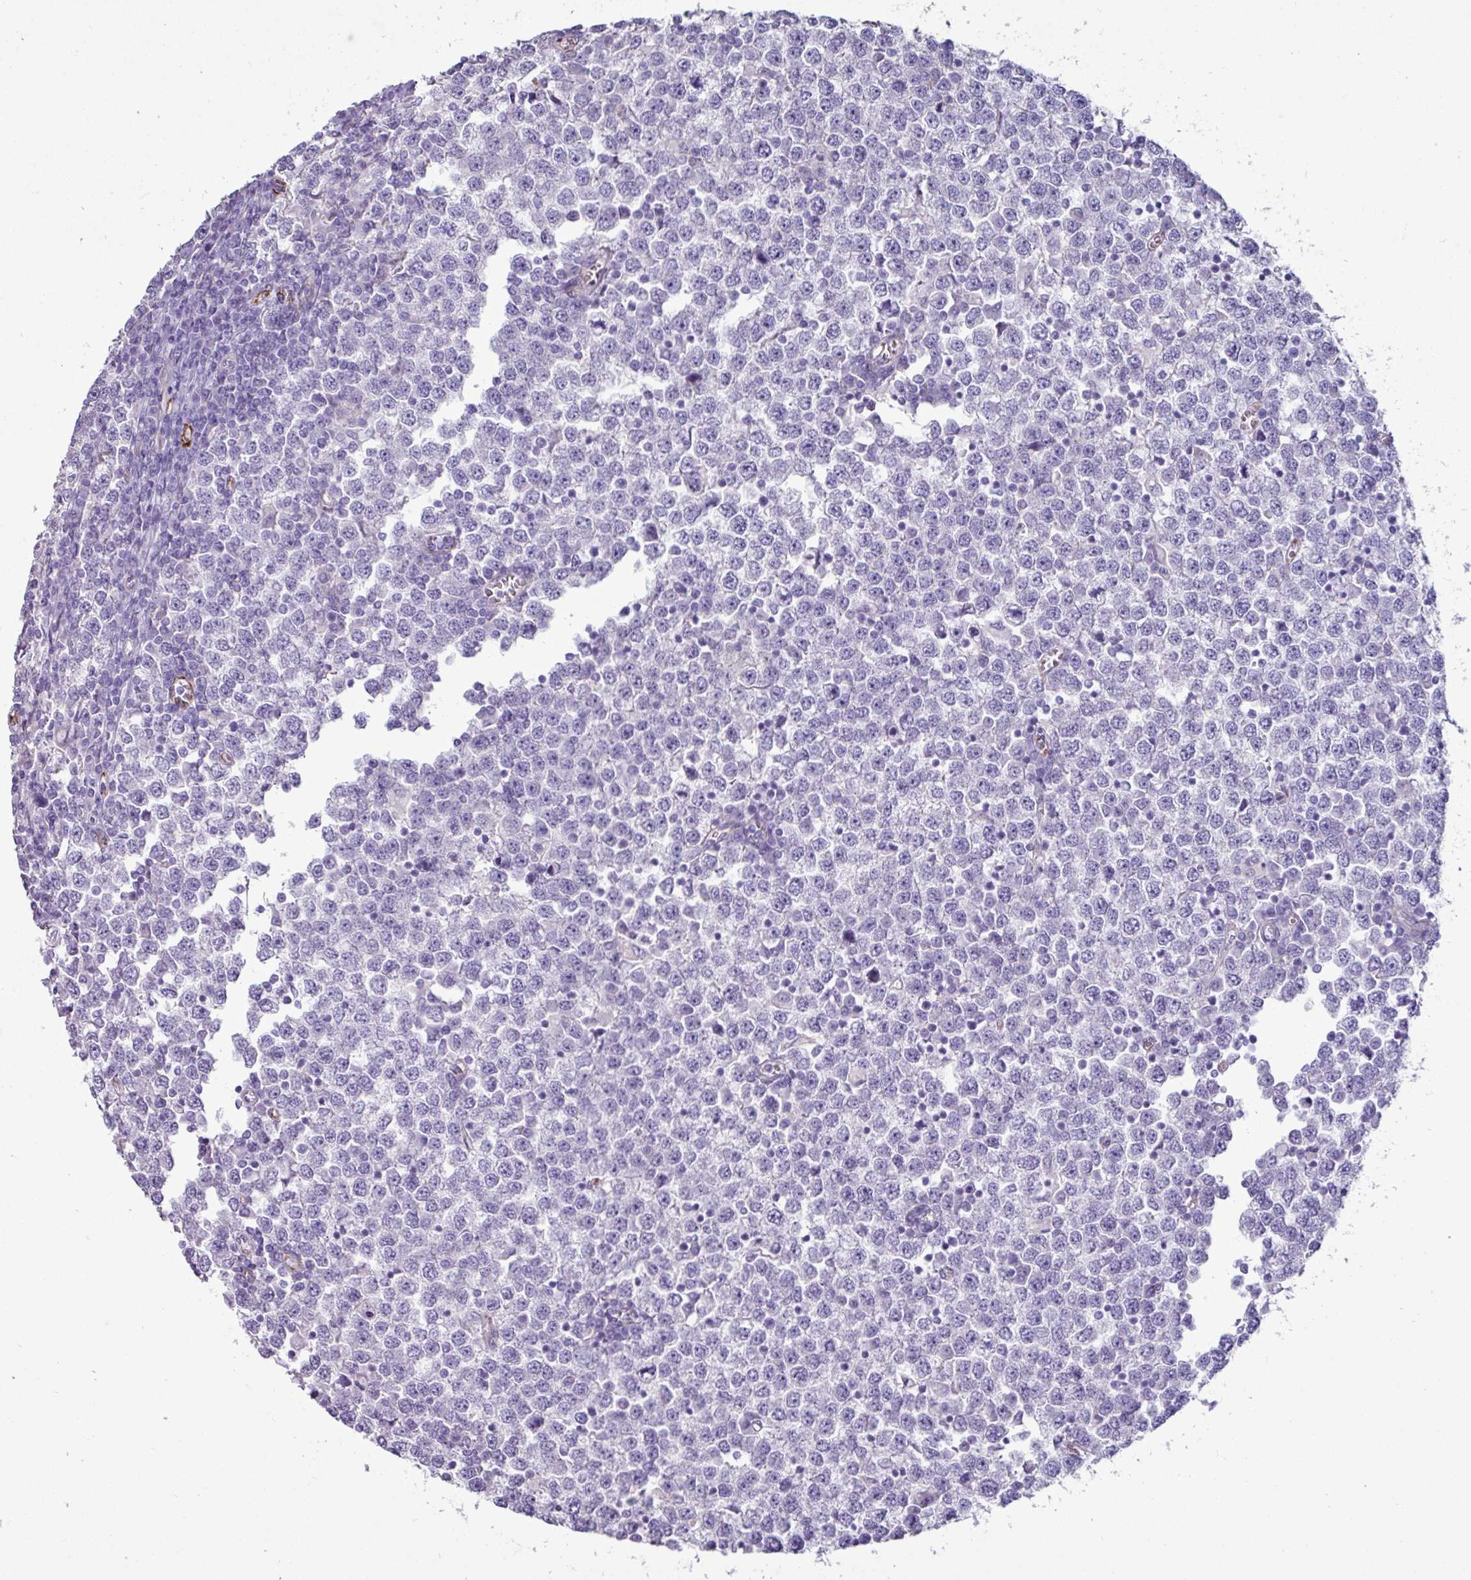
{"staining": {"intensity": "negative", "quantity": "none", "location": "none"}, "tissue": "testis cancer", "cell_type": "Tumor cells", "image_type": "cancer", "snomed": [{"axis": "morphology", "description": "Seminoma, NOS"}, {"axis": "topography", "description": "Testis"}], "caption": "Human testis seminoma stained for a protein using IHC reveals no staining in tumor cells.", "gene": "PPP1R35", "patient": {"sex": "male", "age": 65}}